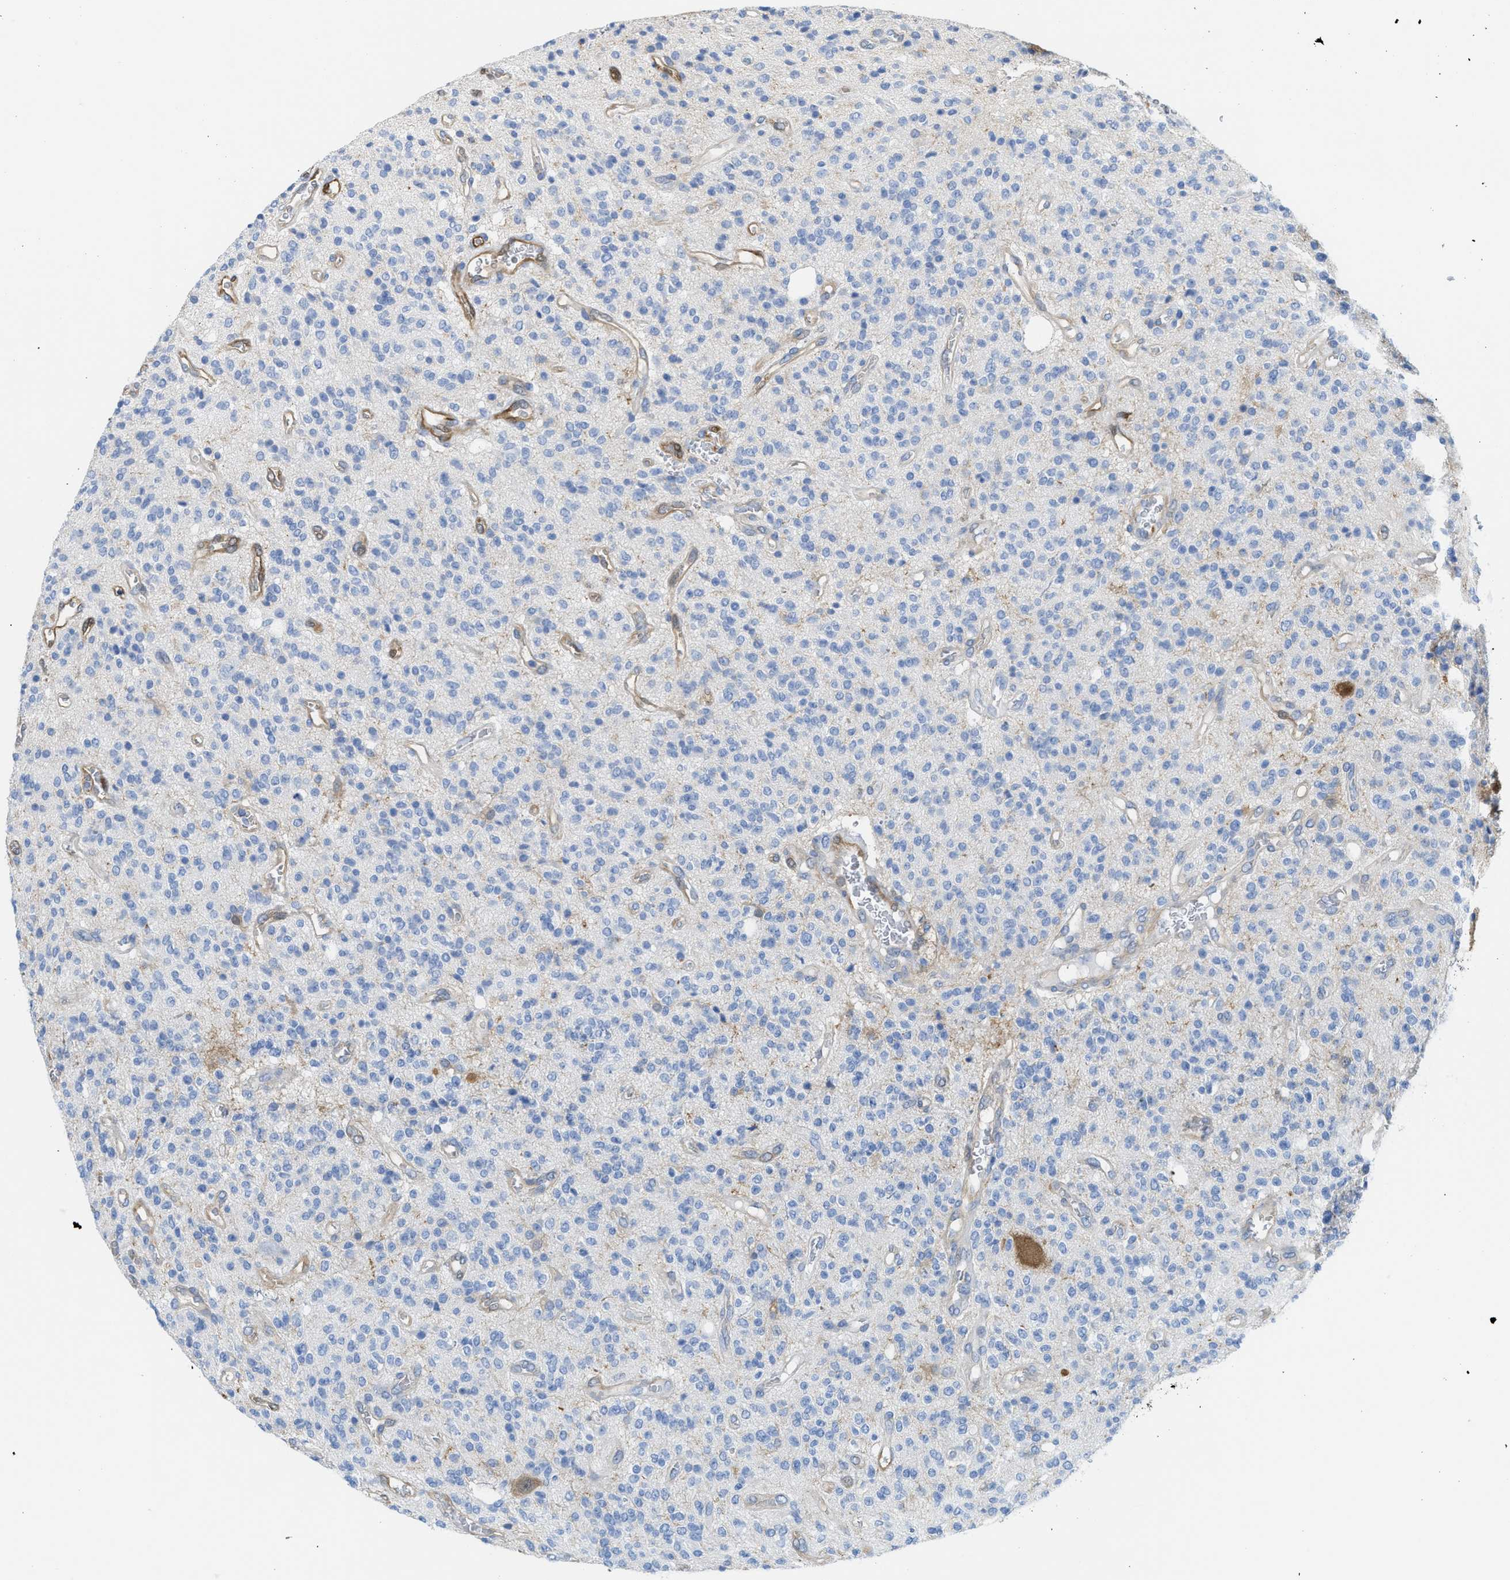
{"staining": {"intensity": "negative", "quantity": "none", "location": "none"}, "tissue": "glioma", "cell_type": "Tumor cells", "image_type": "cancer", "snomed": [{"axis": "morphology", "description": "Glioma, malignant, High grade"}, {"axis": "topography", "description": "Brain"}], "caption": "The histopathology image shows no significant positivity in tumor cells of glioma. (Immunohistochemistry, brightfield microscopy, high magnification).", "gene": "ASS1", "patient": {"sex": "male", "age": 34}}